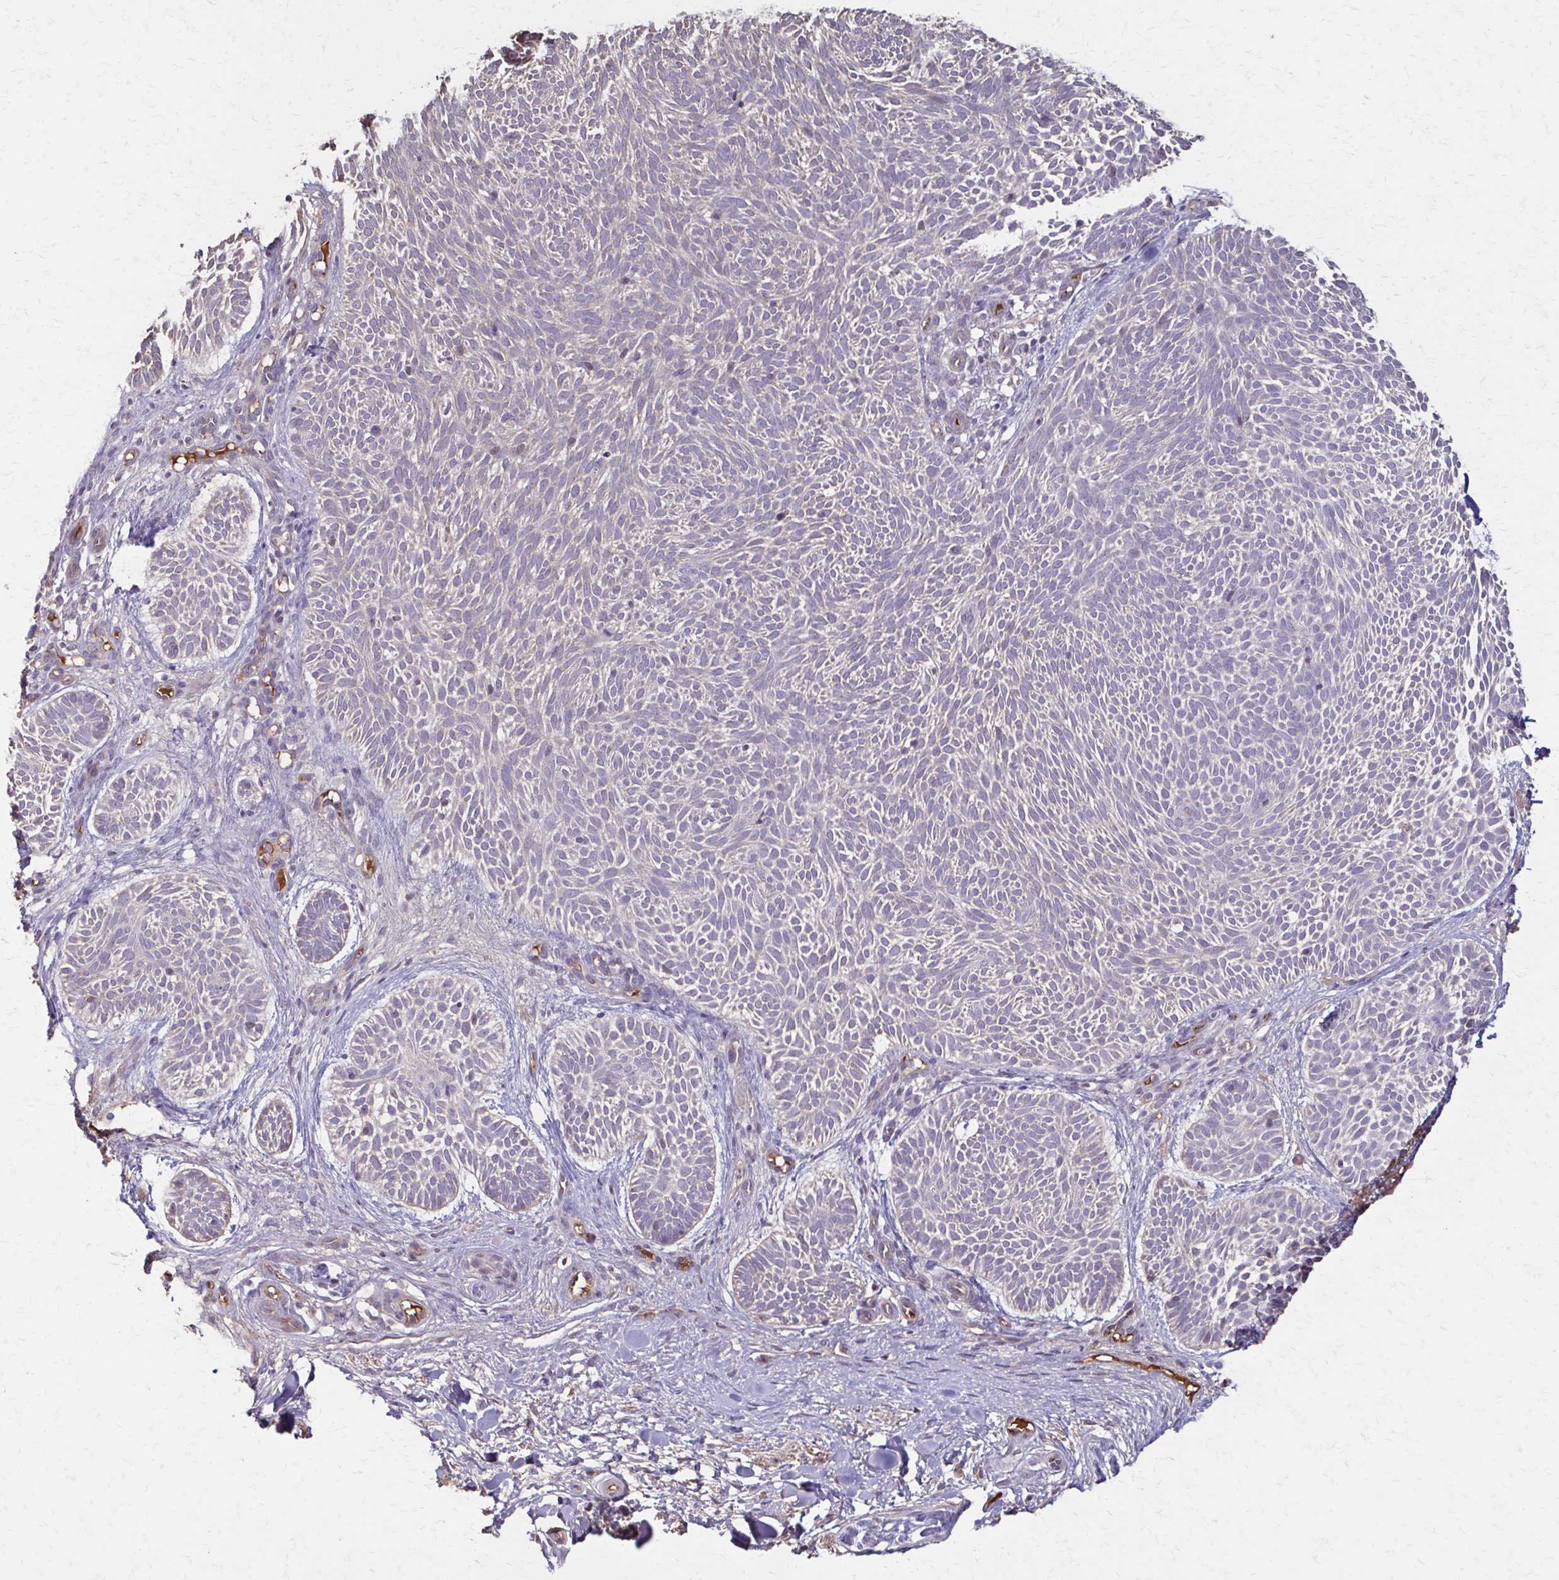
{"staining": {"intensity": "negative", "quantity": "none", "location": "none"}, "tissue": "skin cancer", "cell_type": "Tumor cells", "image_type": "cancer", "snomed": [{"axis": "morphology", "description": "Basal cell carcinoma"}, {"axis": "topography", "description": "Skin"}], "caption": "Immunohistochemistry (IHC) of human skin cancer (basal cell carcinoma) displays no staining in tumor cells. Nuclei are stained in blue.", "gene": "IL18BP", "patient": {"sex": "male", "age": 89}}